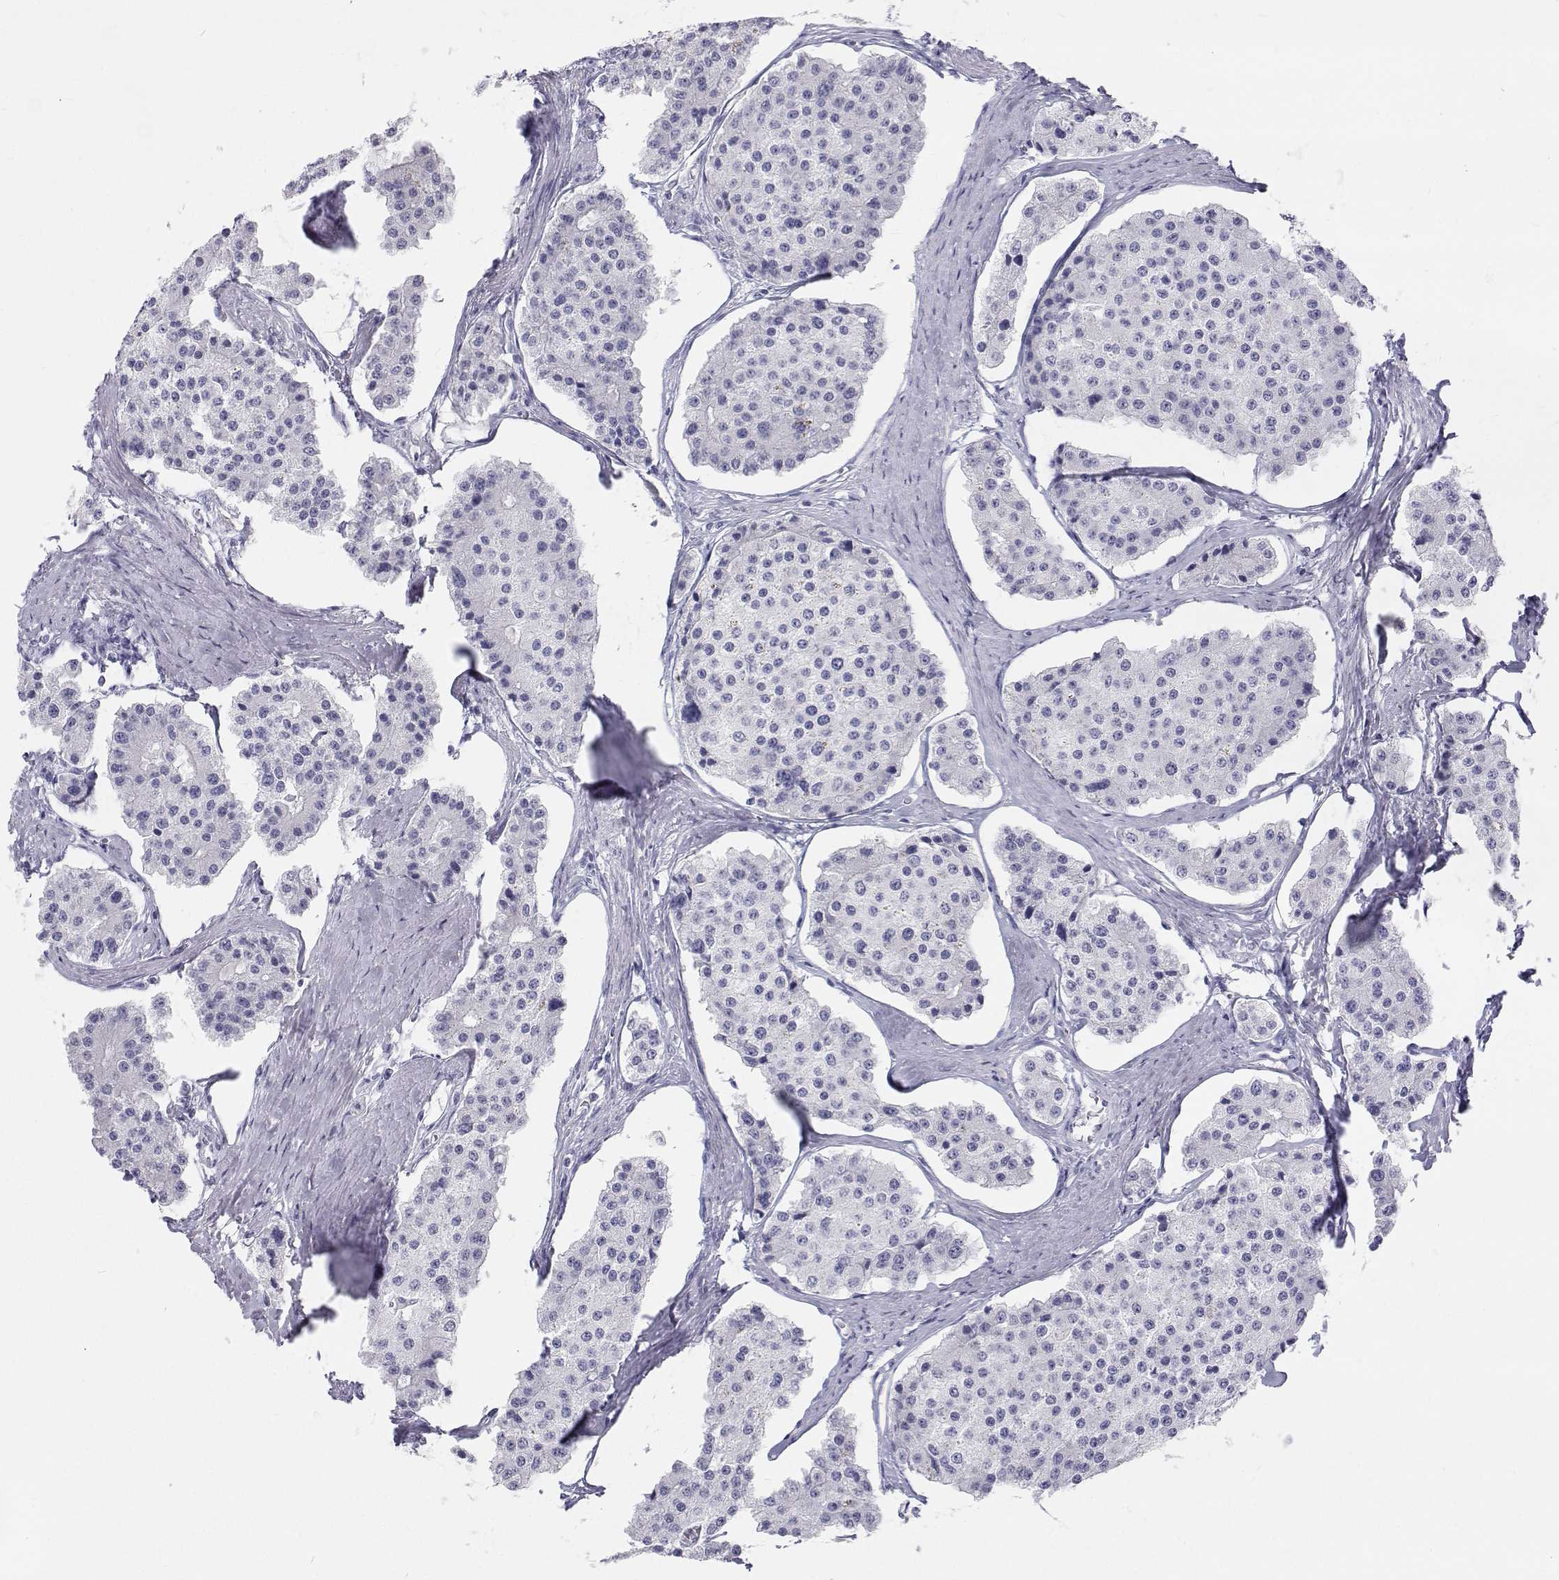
{"staining": {"intensity": "negative", "quantity": "none", "location": "none"}, "tissue": "carcinoid", "cell_type": "Tumor cells", "image_type": "cancer", "snomed": [{"axis": "morphology", "description": "Carcinoid, malignant, NOS"}, {"axis": "topography", "description": "Small intestine"}], "caption": "Histopathology image shows no protein staining in tumor cells of carcinoid (malignant) tissue. (DAB (3,3'-diaminobenzidine) immunohistochemistry visualized using brightfield microscopy, high magnification).", "gene": "TTN", "patient": {"sex": "female", "age": 65}}